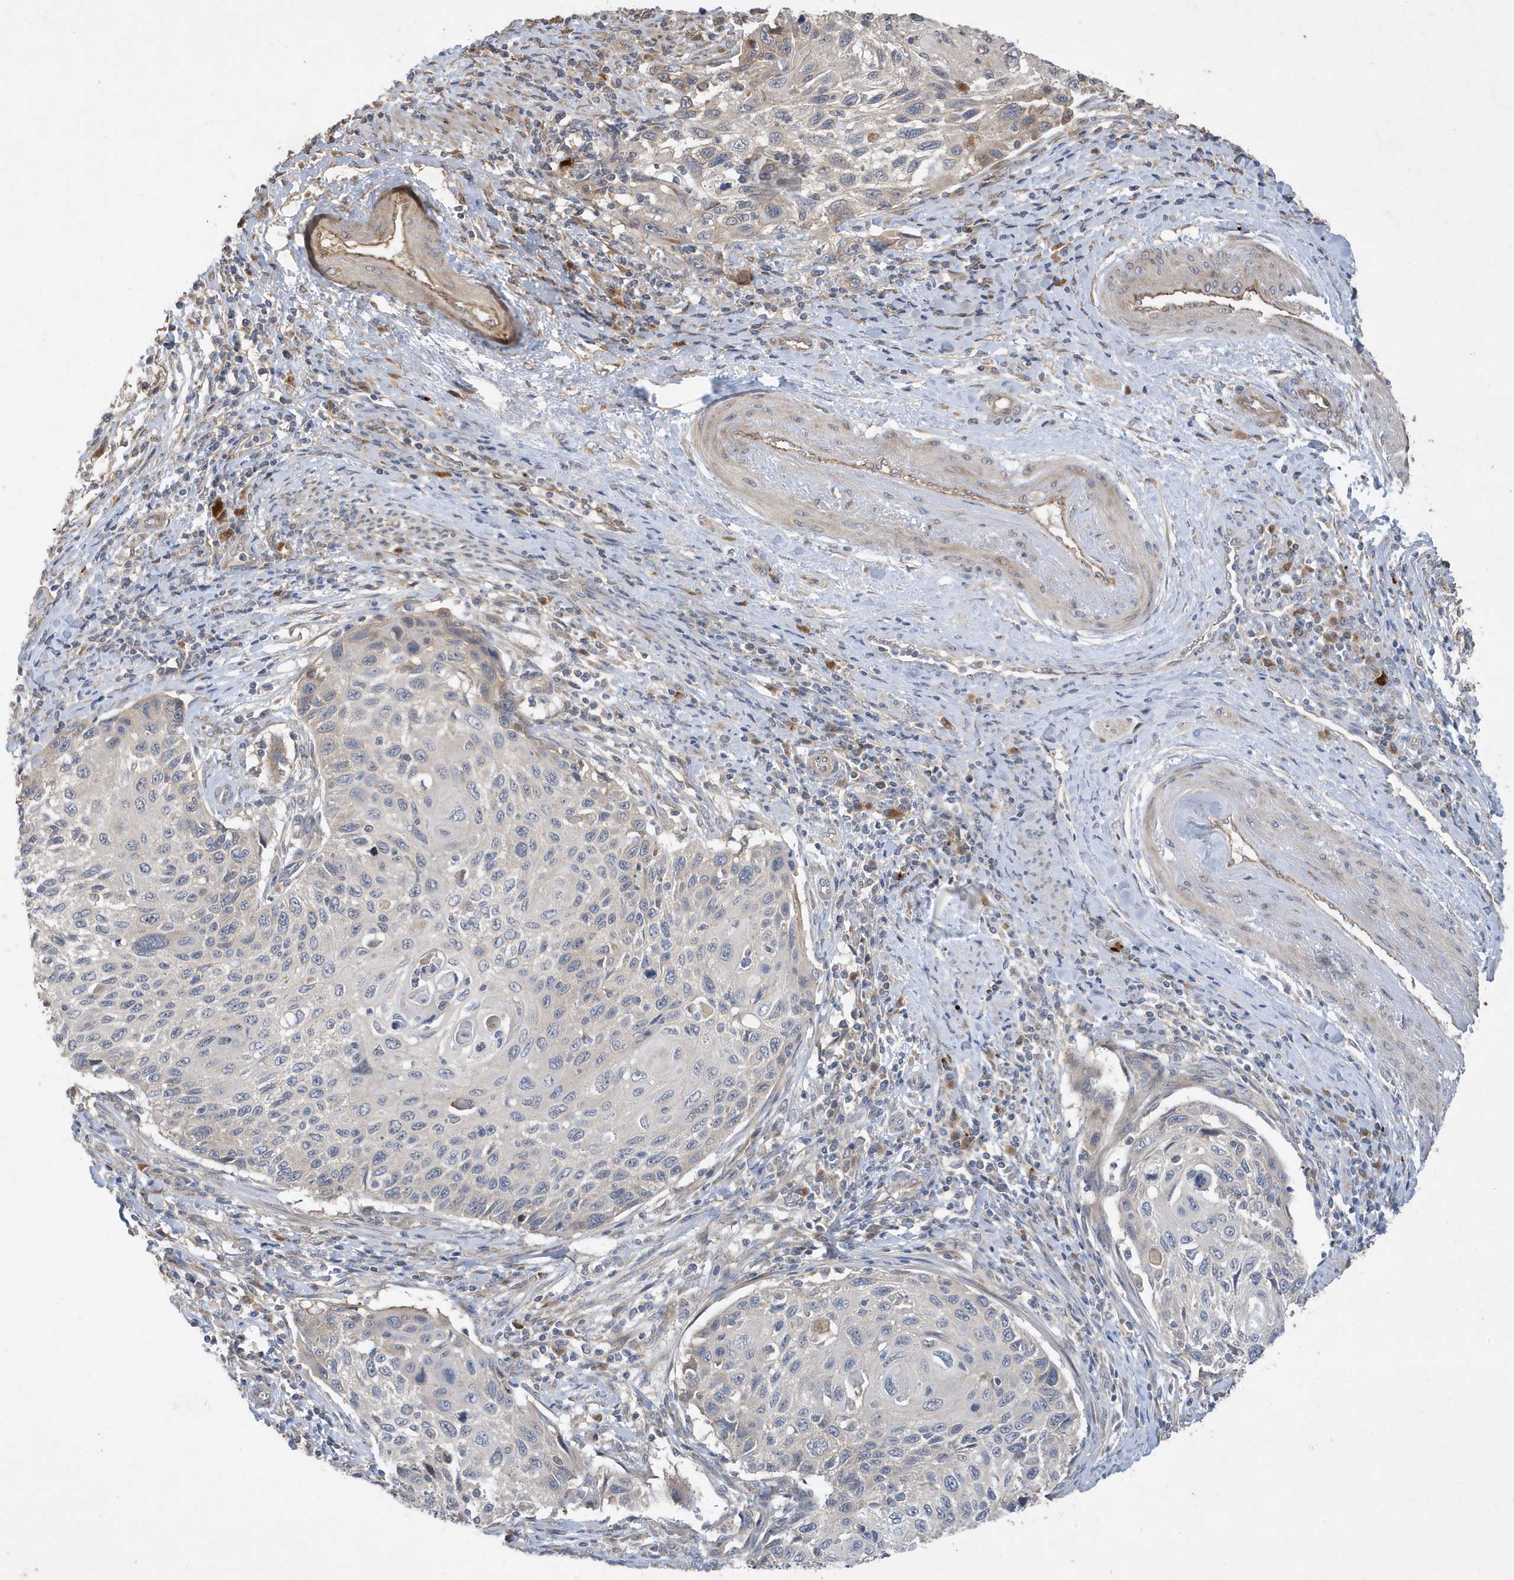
{"staining": {"intensity": "negative", "quantity": "none", "location": "none"}, "tissue": "cervical cancer", "cell_type": "Tumor cells", "image_type": "cancer", "snomed": [{"axis": "morphology", "description": "Squamous cell carcinoma, NOS"}, {"axis": "topography", "description": "Cervix"}], "caption": "Immunohistochemistry micrograph of neoplastic tissue: human cervical squamous cell carcinoma stained with DAB shows no significant protein staining in tumor cells. (DAB immunohistochemistry with hematoxylin counter stain).", "gene": "LAPTM4A", "patient": {"sex": "female", "age": 70}}